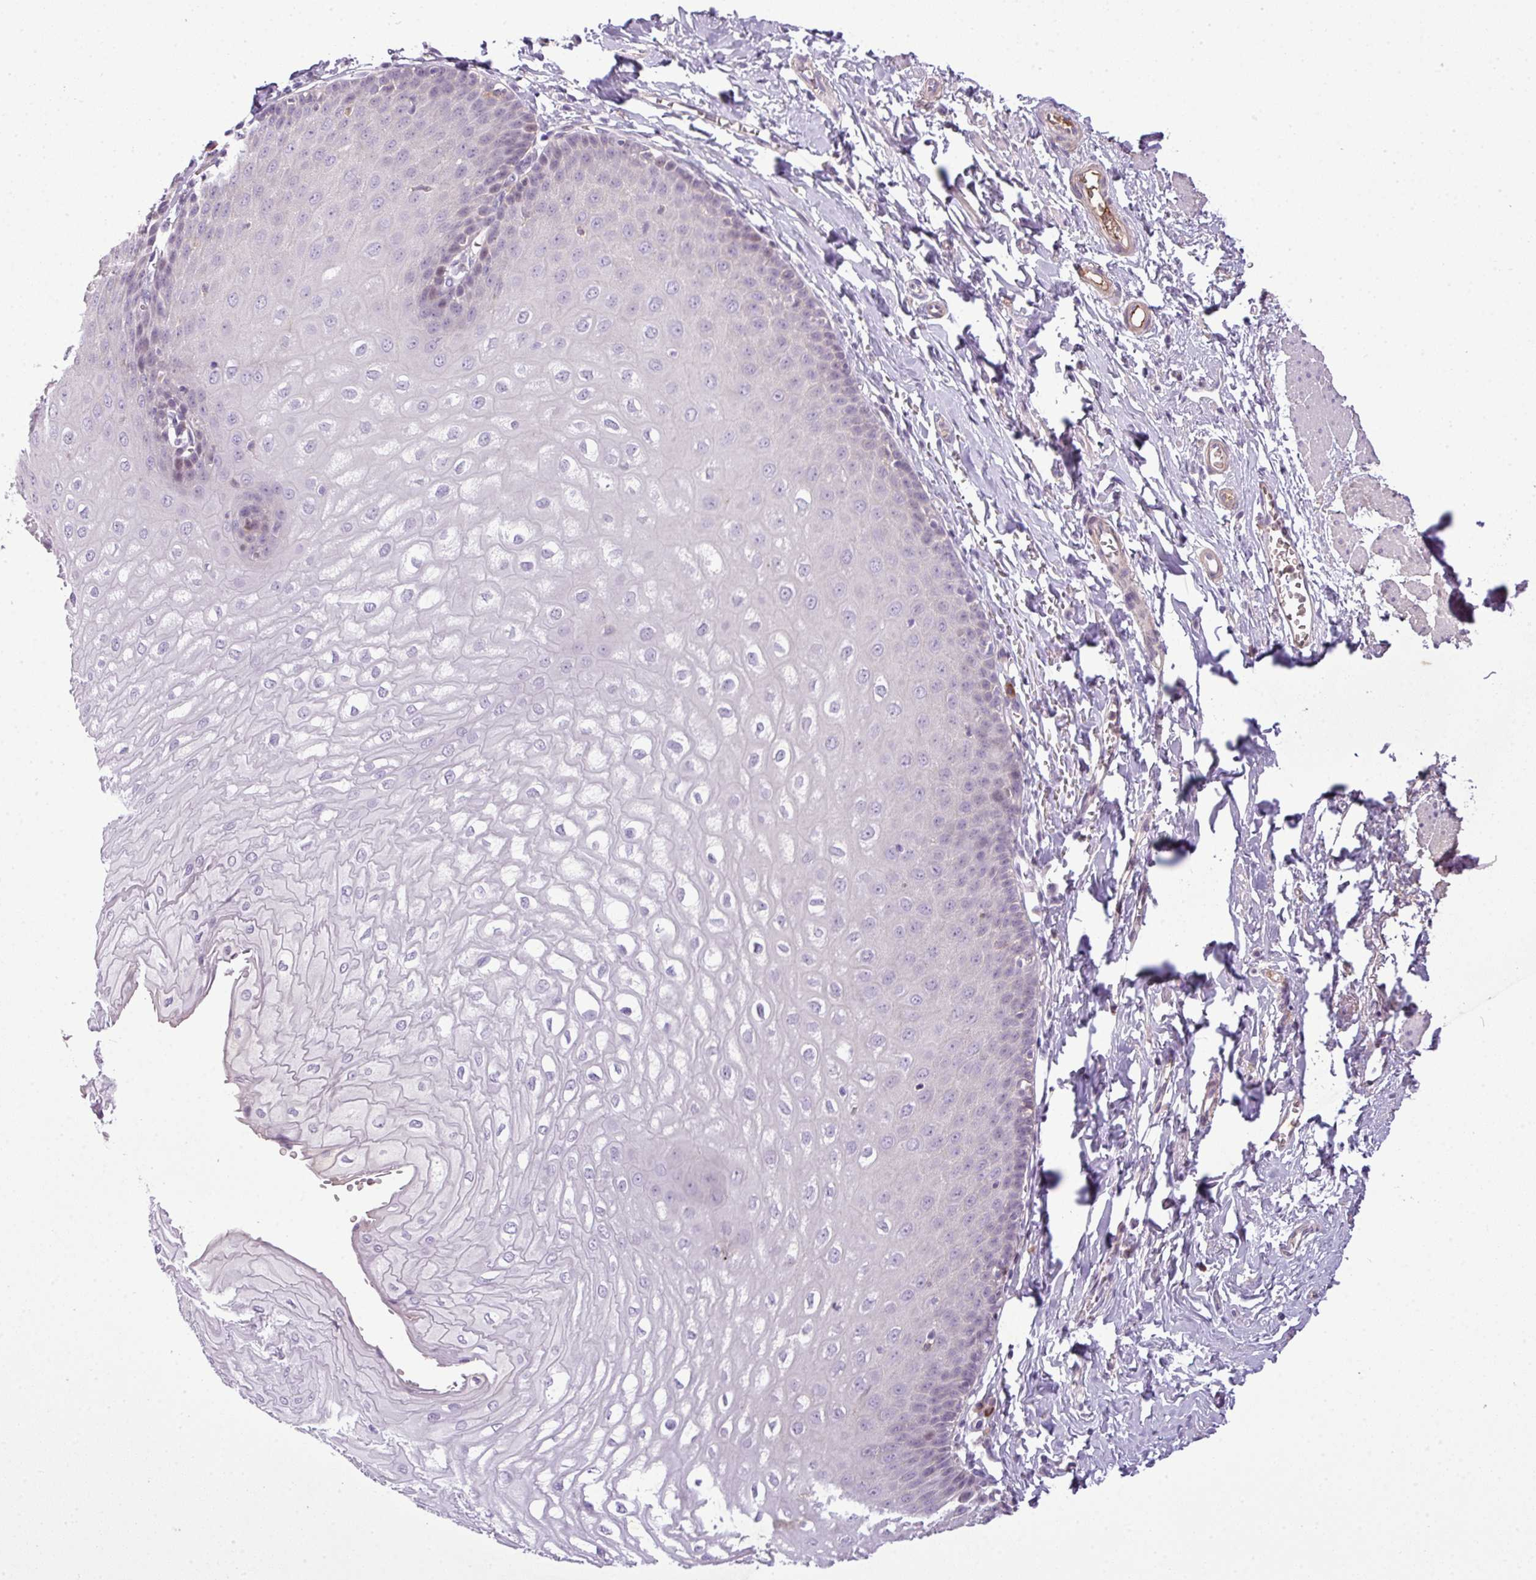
{"staining": {"intensity": "weak", "quantity": "<25%", "location": "nuclear"}, "tissue": "esophagus", "cell_type": "Squamous epithelial cells", "image_type": "normal", "snomed": [{"axis": "morphology", "description": "Normal tissue, NOS"}, {"axis": "topography", "description": "Esophagus"}], "caption": "Protein analysis of benign esophagus shows no significant expression in squamous epithelial cells. (DAB (3,3'-diaminobenzidine) immunohistochemistry, high magnification).", "gene": "C4A", "patient": {"sex": "male", "age": 70}}